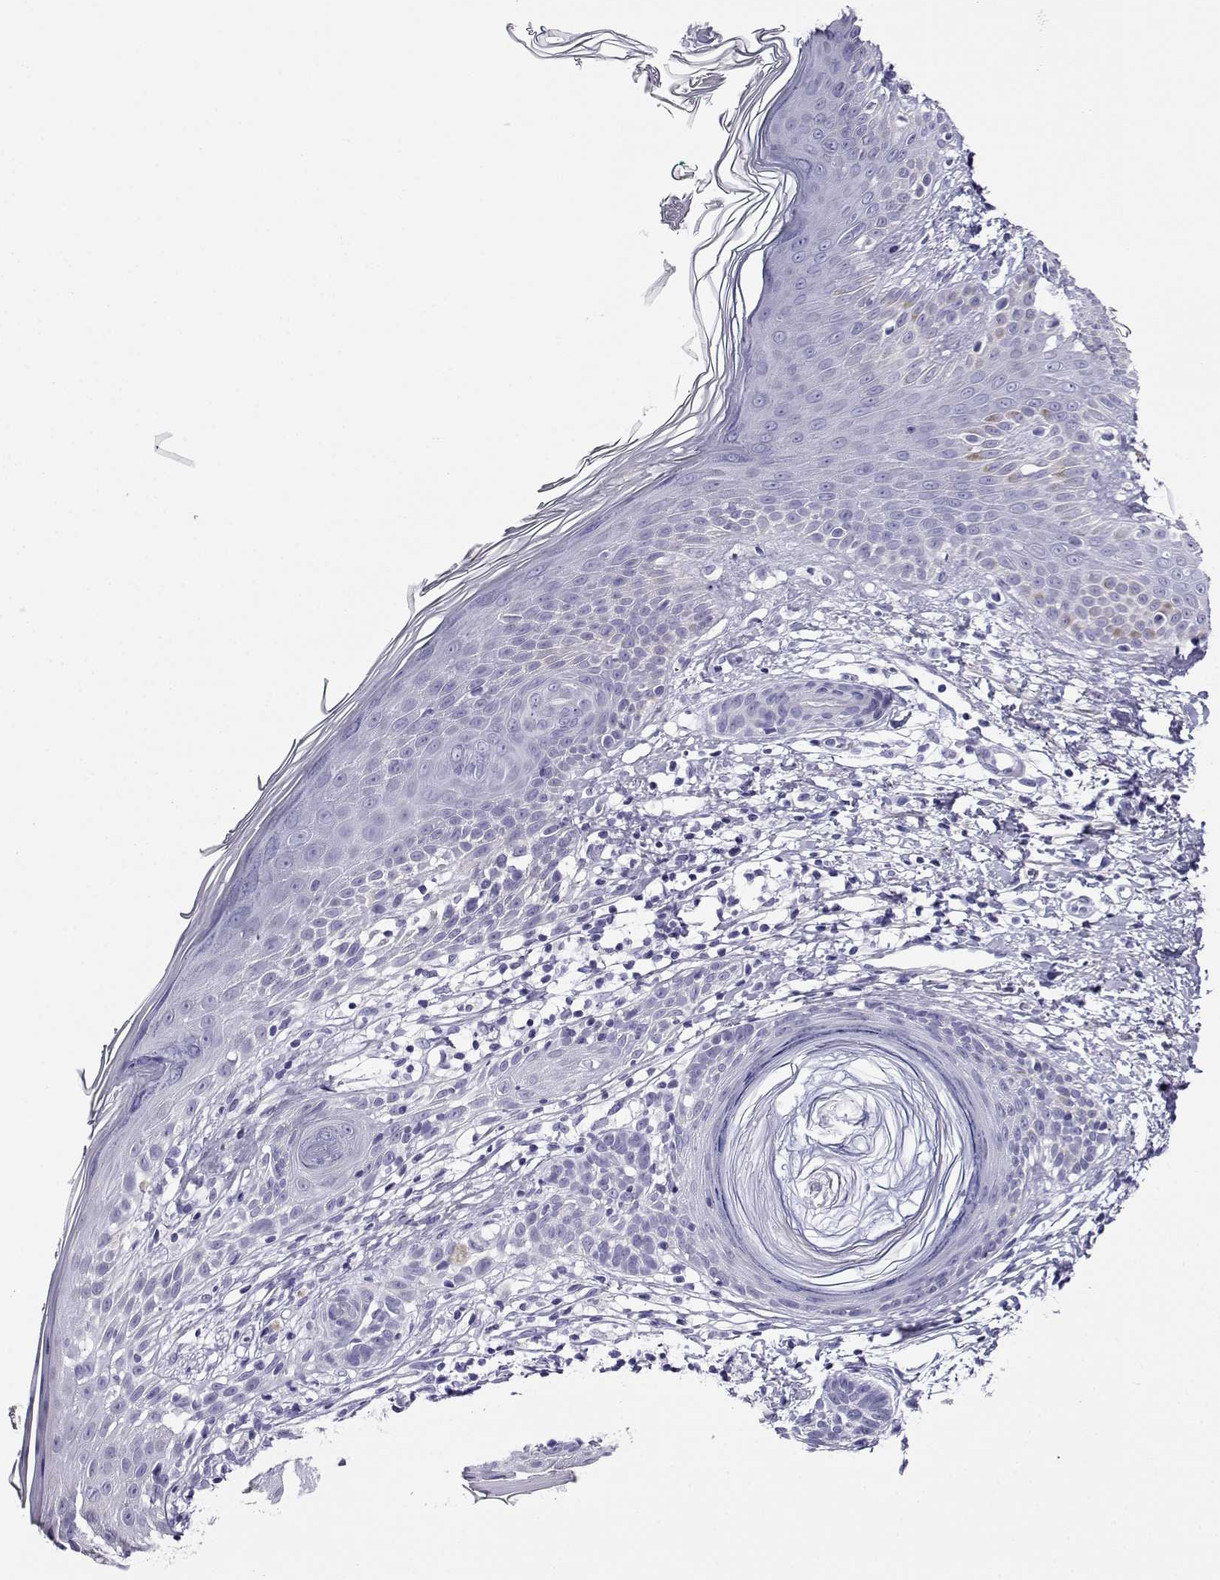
{"staining": {"intensity": "negative", "quantity": "none", "location": "none"}, "tissue": "skin cancer", "cell_type": "Tumor cells", "image_type": "cancer", "snomed": [{"axis": "morphology", "description": "Basal cell carcinoma"}, {"axis": "topography", "description": "Skin"}], "caption": "Immunohistochemical staining of basal cell carcinoma (skin) reveals no significant expression in tumor cells.", "gene": "CABS1", "patient": {"sex": "male", "age": 85}}